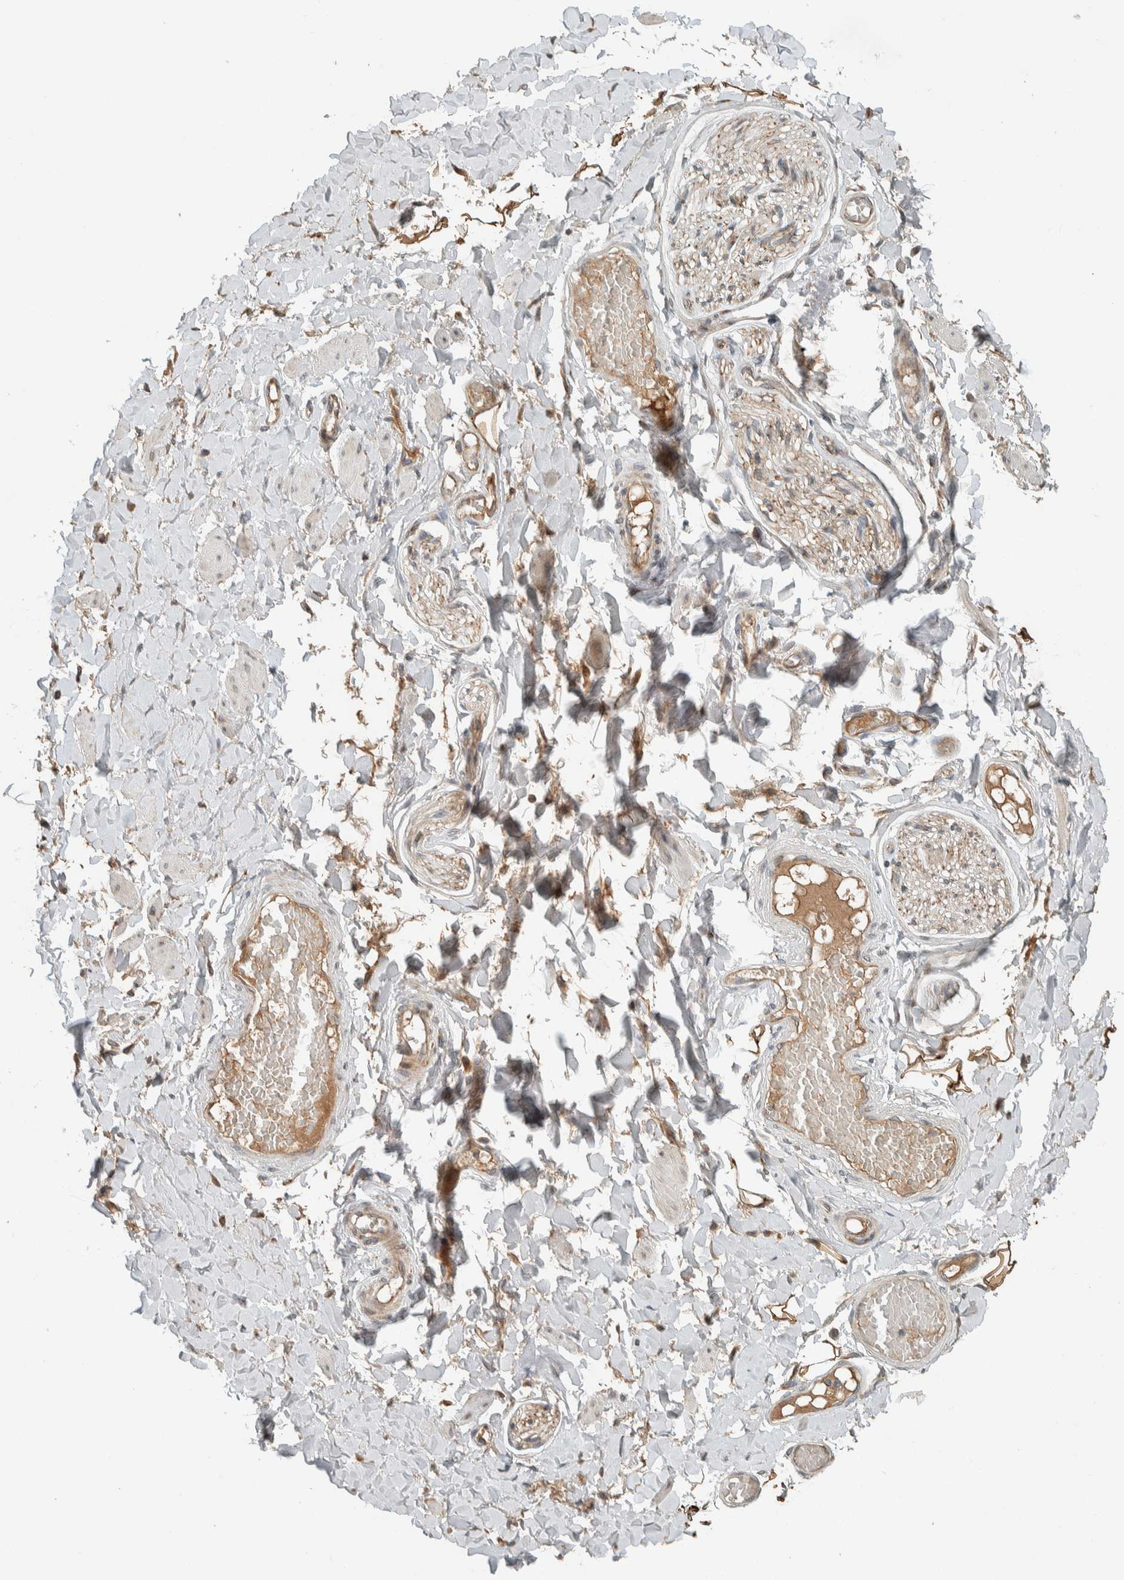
{"staining": {"intensity": "strong", "quantity": ">75%", "location": "cytoplasmic/membranous"}, "tissue": "adipose tissue", "cell_type": "Adipocytes", "image_type": "normal", "snomed": [{"axis": "morphology", "description": "Normal tissue, NOS"}, {"axis": "topography", "description": "Adipose tissue"}, {"axis": "topography", "description": "Vascular tissue"}, {"axis": "topography", "description": "Peripheral nerve tissue"}], "caption": "There is high levels of strong cytoplasmic/membranous expression in adipocytes of benign adipose tissue, as demonstrated by immunohistochemical staining (brown color).", "gene": "NBR1", "patient": {"sex": "male", "age": 25}}